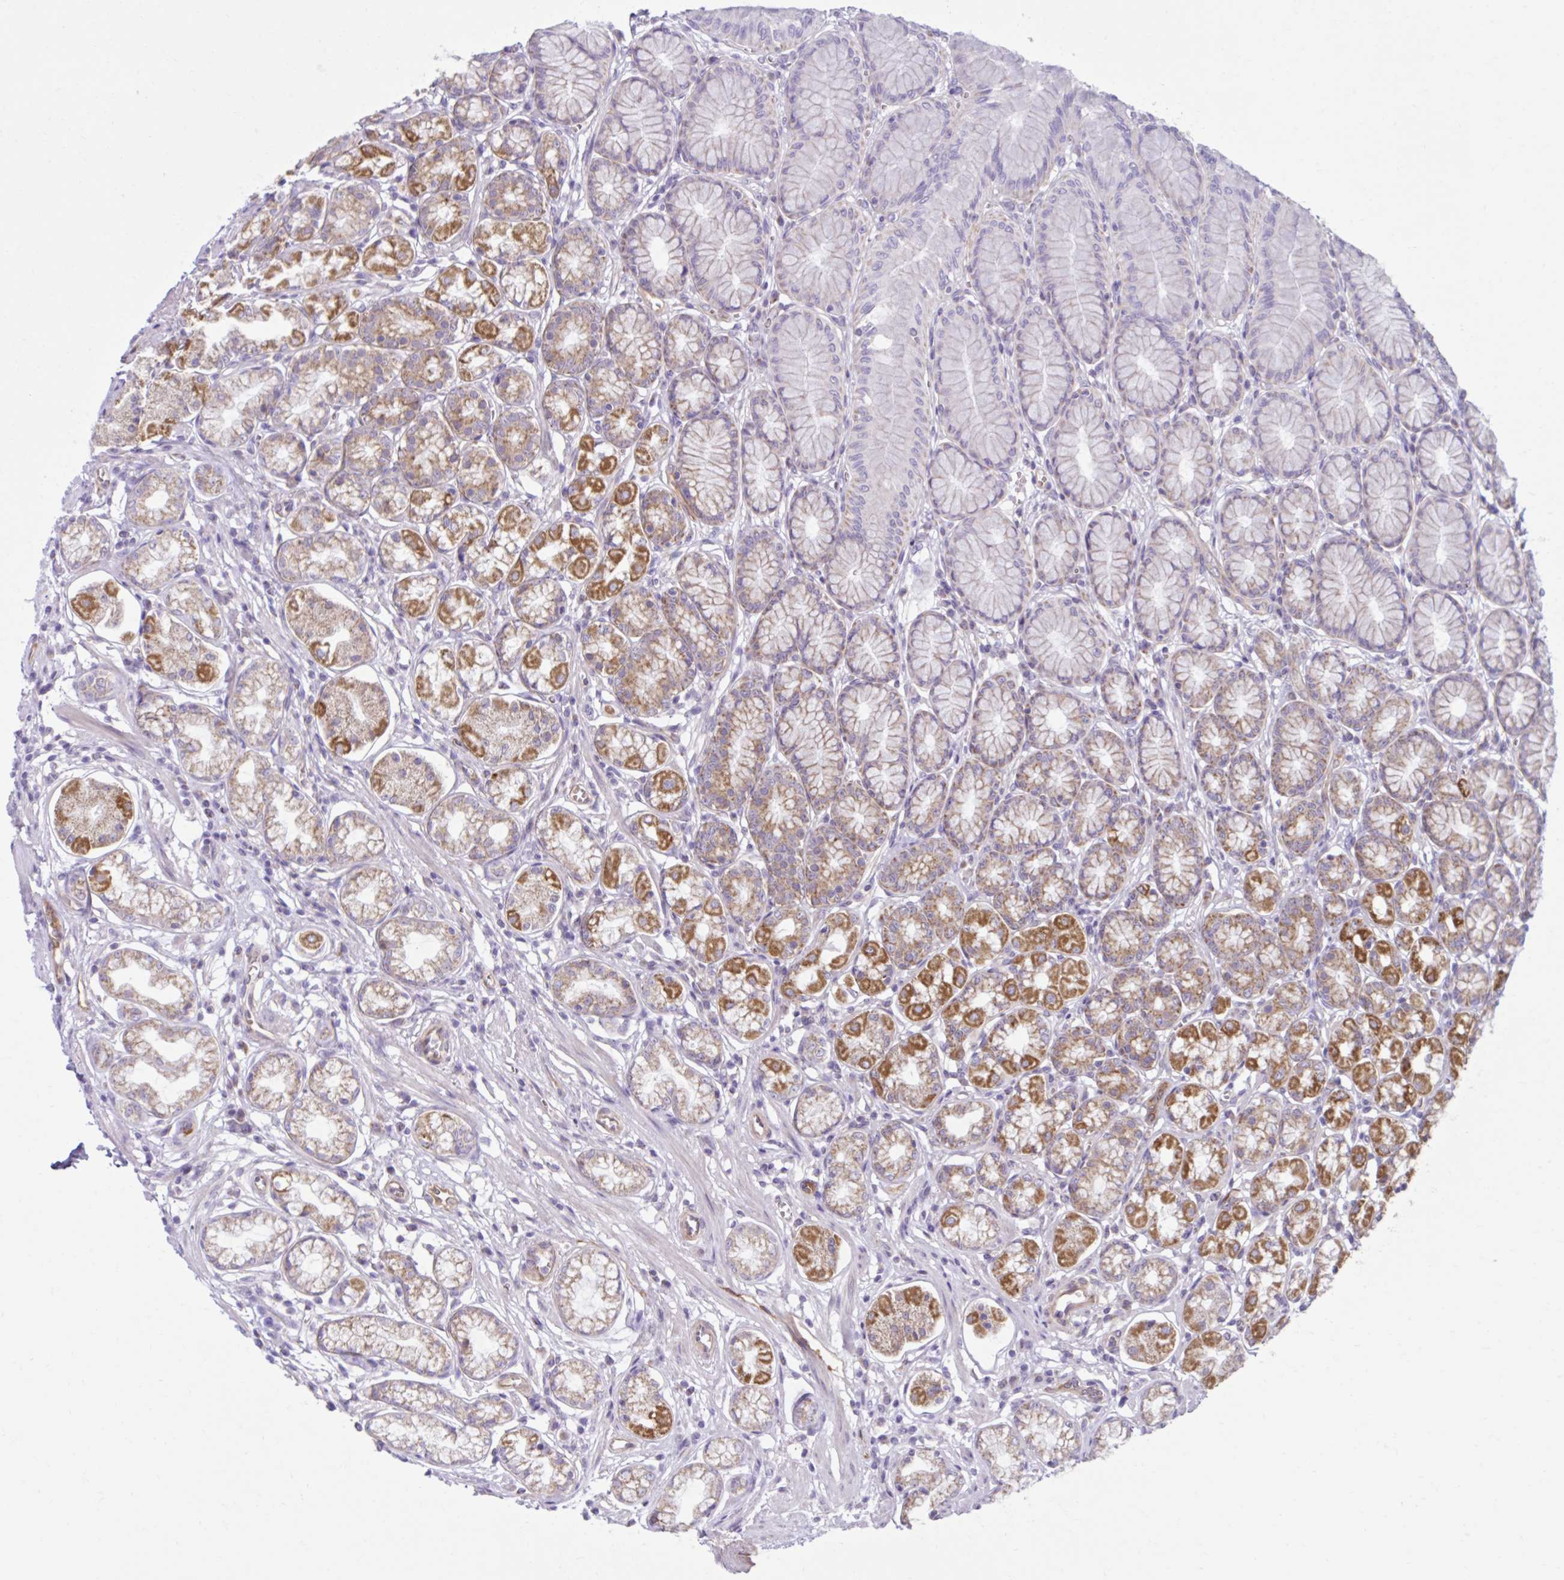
{"staining": {"intensity": "strong", "quantity": "25%-75%", "location": "cytoplasmic/membranous"}, "tissue": "stomach", "cell_type": "Glandular cells", "image_type": "normal", "snomed": [{"axis": "morphology", "description": "Normal tissue, NOS"}, {"axis": "topography", "description": "Stomach"}, {"axis": "topography", "description": "Stomach, lower"}], "caption": "This is an image of immunohistochemistry staining of benign stomach, which shows strong expression in the cytoplasmic/membranous of glandular cells.", "gene": "LIMS1", "patient": {"sex": "male", "age": 76}}